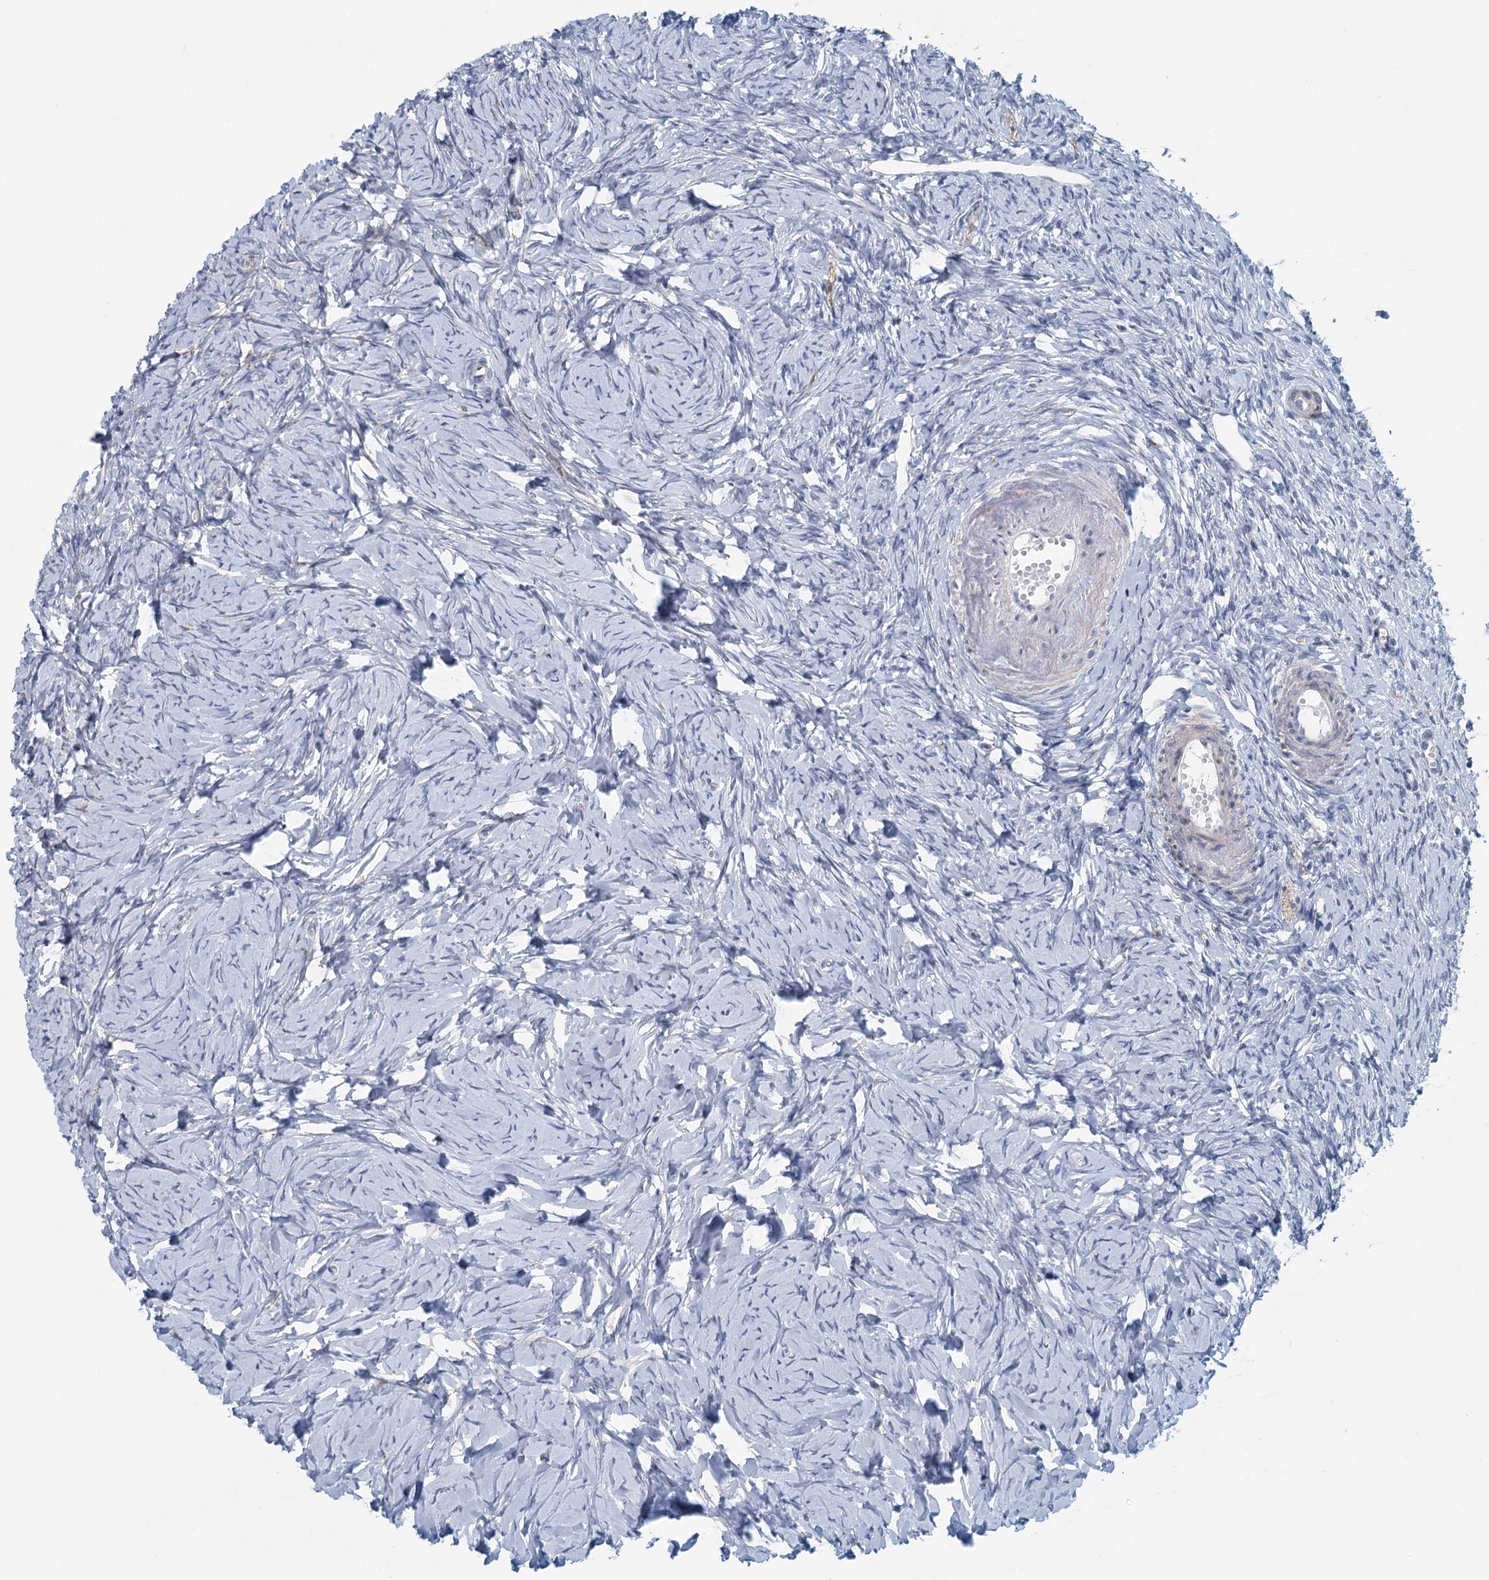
{"staining": {"intensity": "negative", "quantity": "none", "location": "none"}, "tissue": "ovary", "cell_type": "Ovarian stroma cells", "image_type": "normal", "snomed": [{"axis": "morphology", "description": "Normal tissue, NOS"}, {"axis": "topography", "description": "Ovary"}], "caption": "High magnification brightfield microscopy of normal ovary stained with DAB (3,3'-diaminobenzidine) (brown) and counterstained with hematoxylin (blue): ovarian stroma cells show no significant positivity. (Stains: DAB (3,3'-diaminobenzidine) immunohistochemistry (IHC) with hematoxylin counter stain, Microscopy: brightfield microscopy at high magnification).", "gene": "ZNF527", "patient": {"sex": "female", "age": 51}}